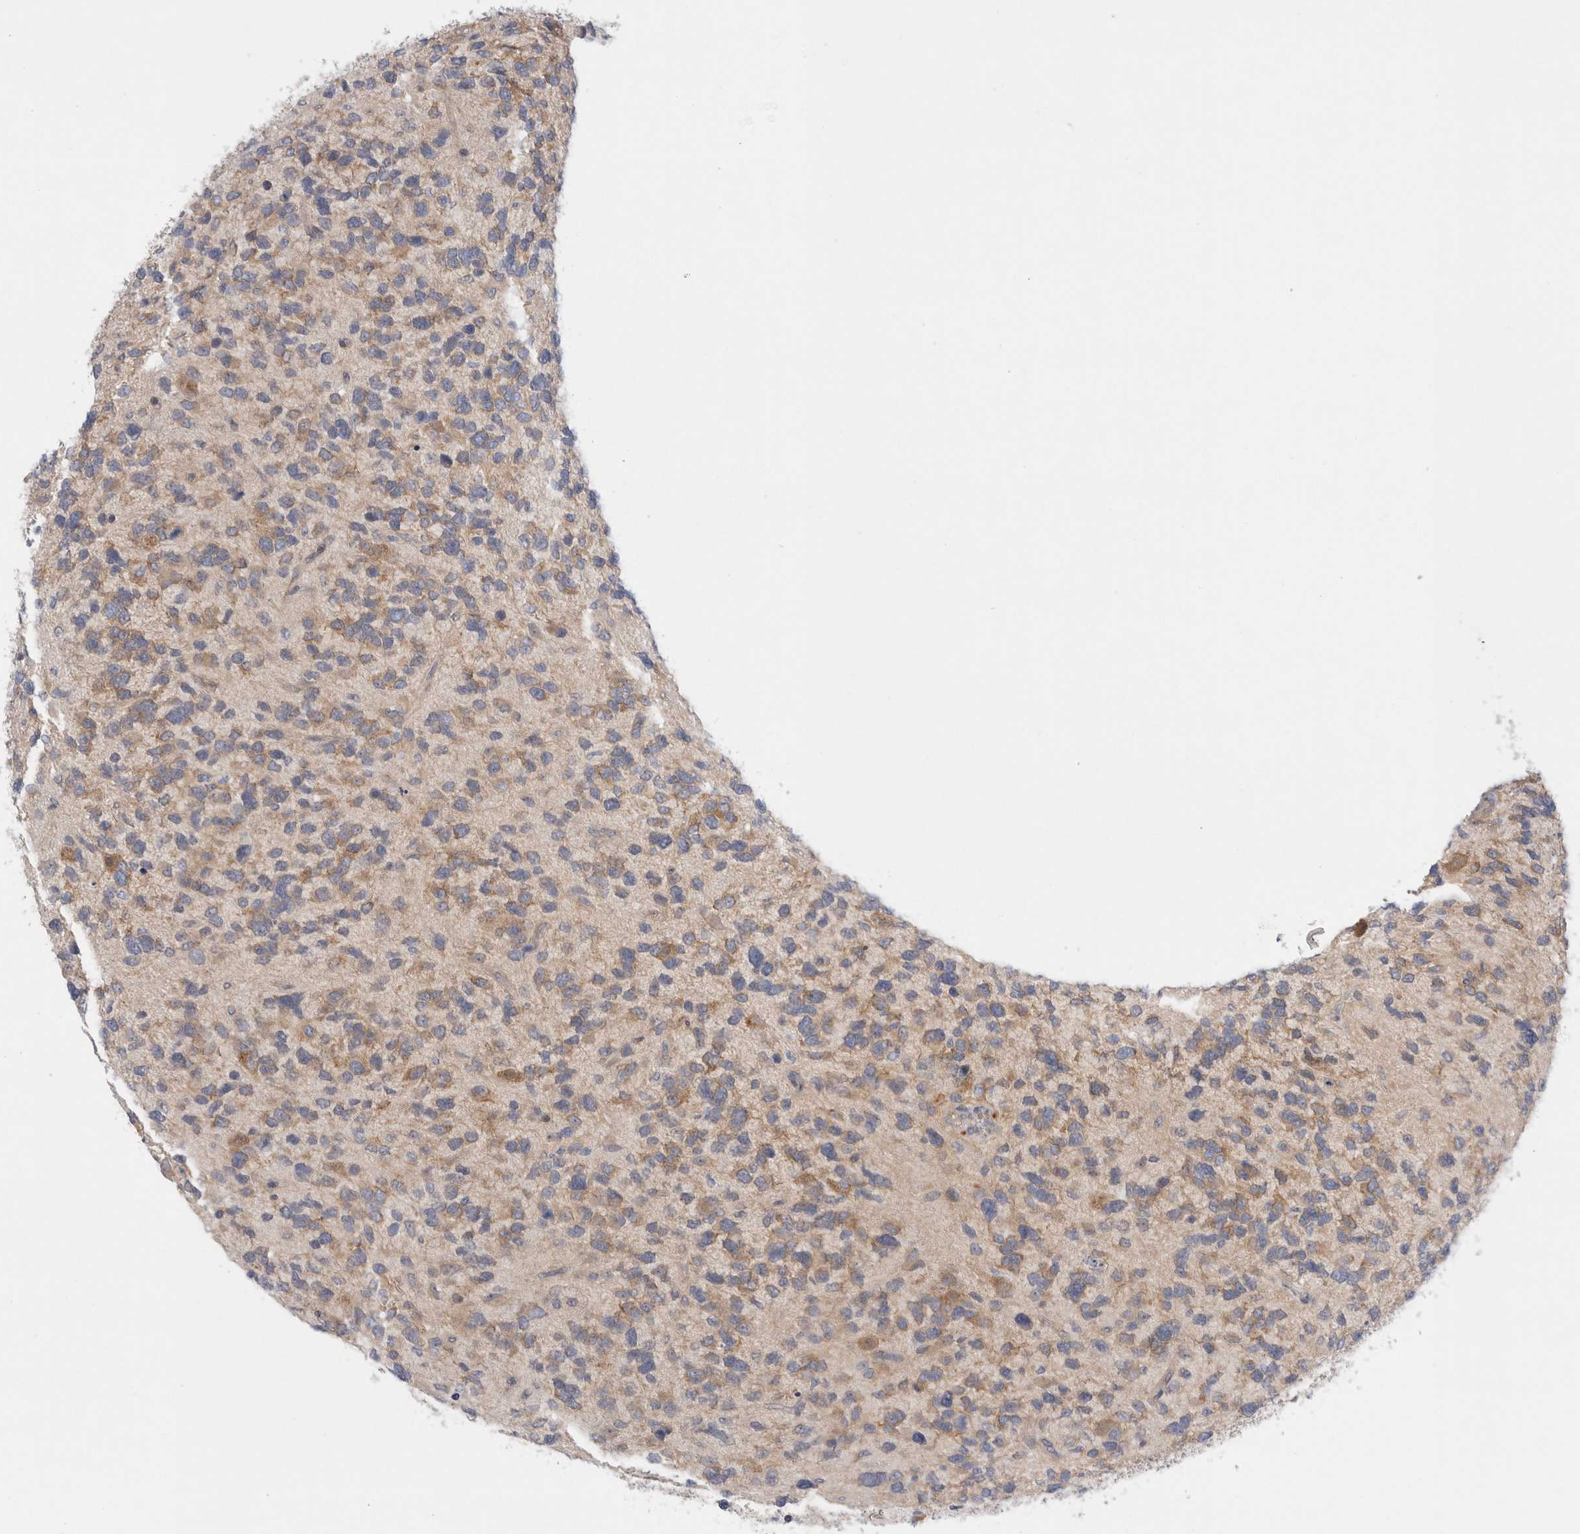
{"staining": {"intensity": "weak", "quantity": ">75%", "location": "cytoplasmic/membranous"}, "tissue": "glioma", "cell_type": "Tumor cells", "image_type": "cancer", "snomed": [{"axis": "morphology", "description": "Glioma, malignant, High grade"}, {"axis": "topography", "description": "Brain"}], "caption": "IHC image of human high-grade glioma (malignant) stained for a protein (brown), which demonstrates low levels of weak cytoplasmic/membranous expression in about >75% of tumor cells.", "gene": "WIPF2", "patient": {"sex": "female", "age": 58}}